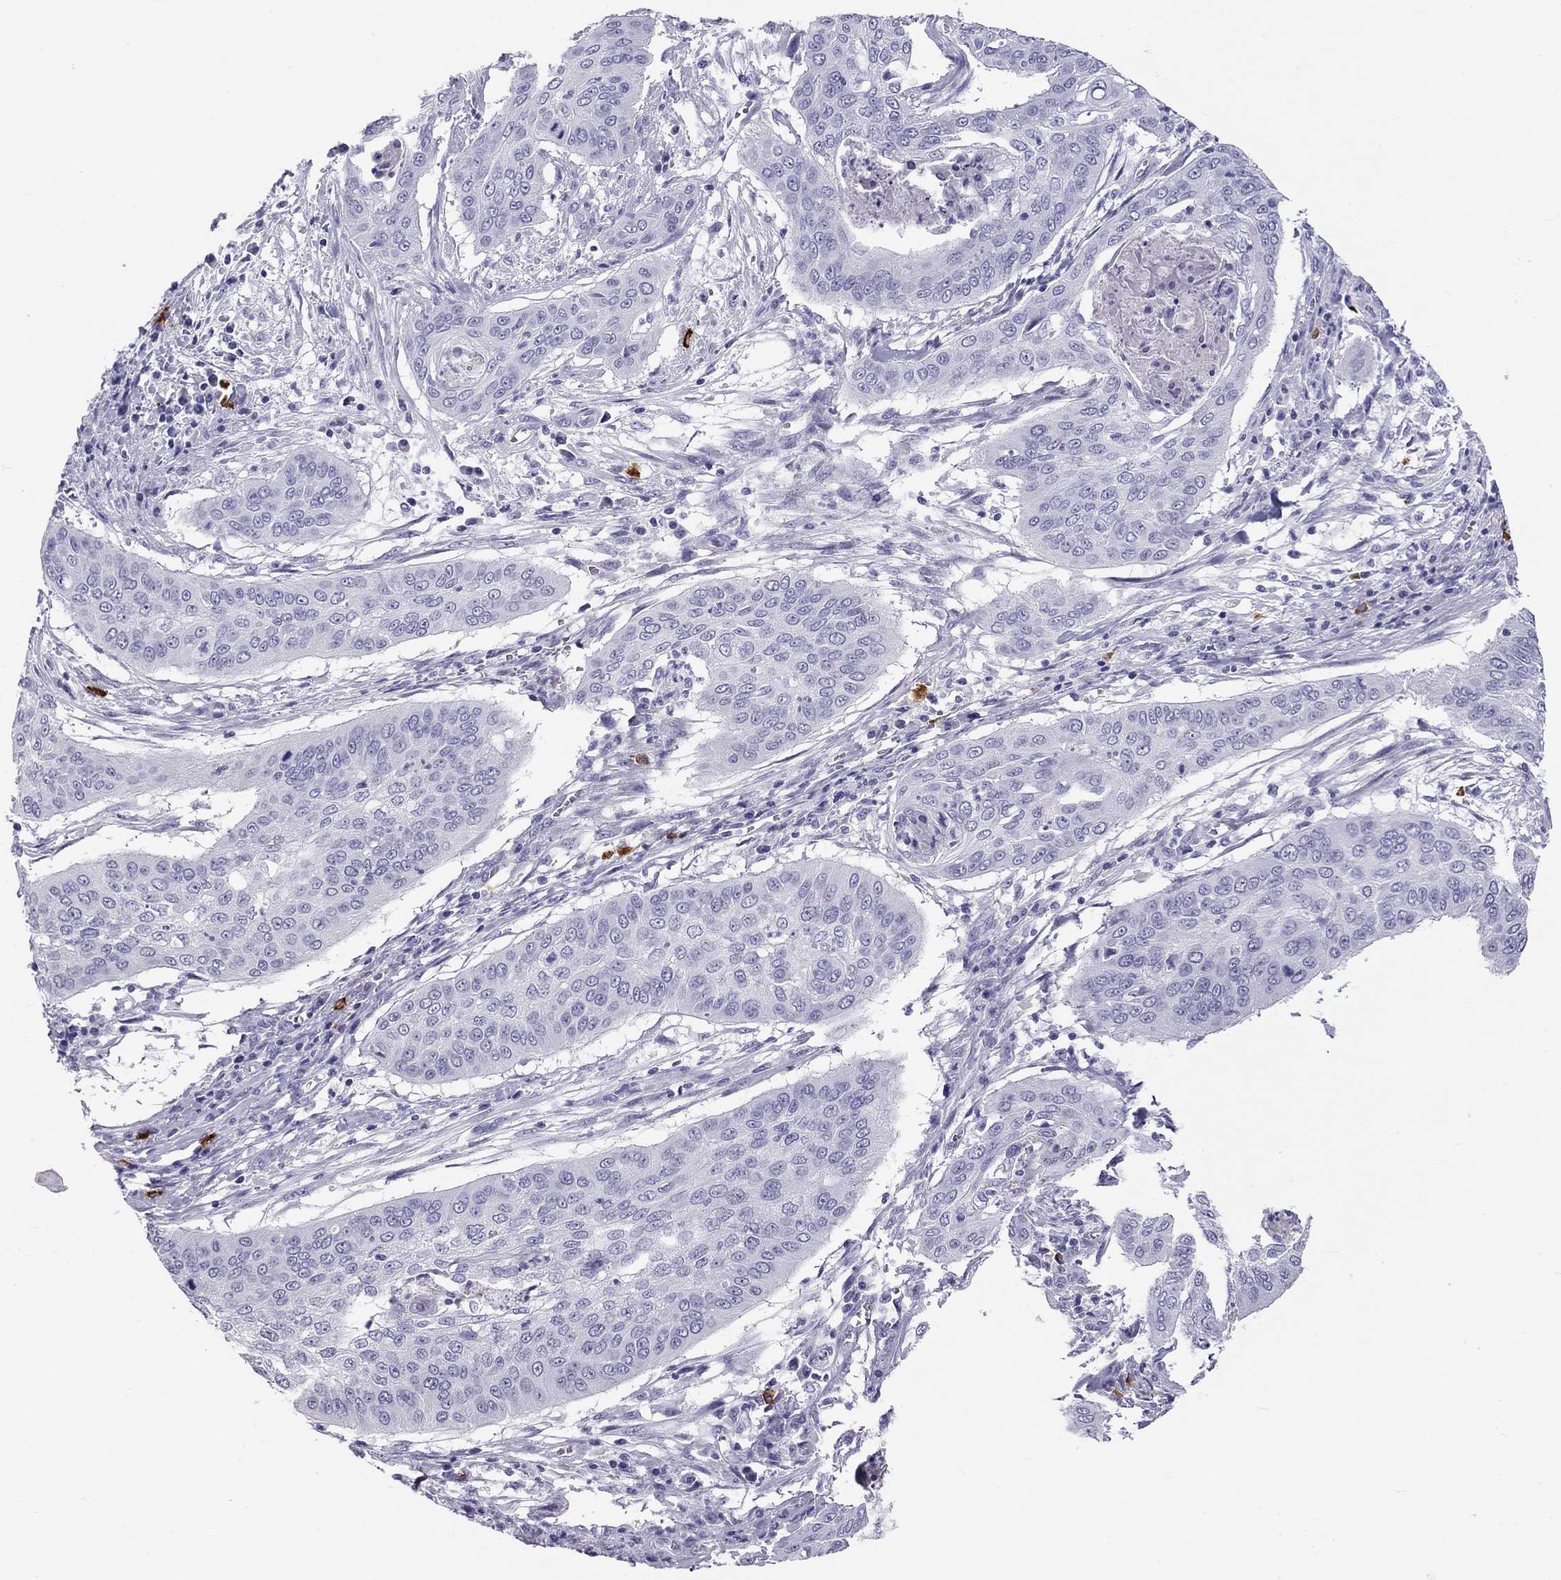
{"staining": {"intensity": "negative", "quantity": "none", "location": "none"}, "tissue": "cervical cancer", "cell_type": "Tumor cells", "image_type": "cancer", "snomed": [{"axis": "morphology", "description": "Squamous cell carcinoma, NOS"}, {"axis": "topography", "description": "Cervix"}], "caption": "Immunohistochemistry of human cervical cancer exhibits no expression in tumor cells. The staining was performed using DAB to visualize the protein expression in brown, while the nuclei were stained in blue with hematoxylin (Magnification: 20x).", "gene": "IL17REL", "patient": {"sex": "female", "age": 39}}